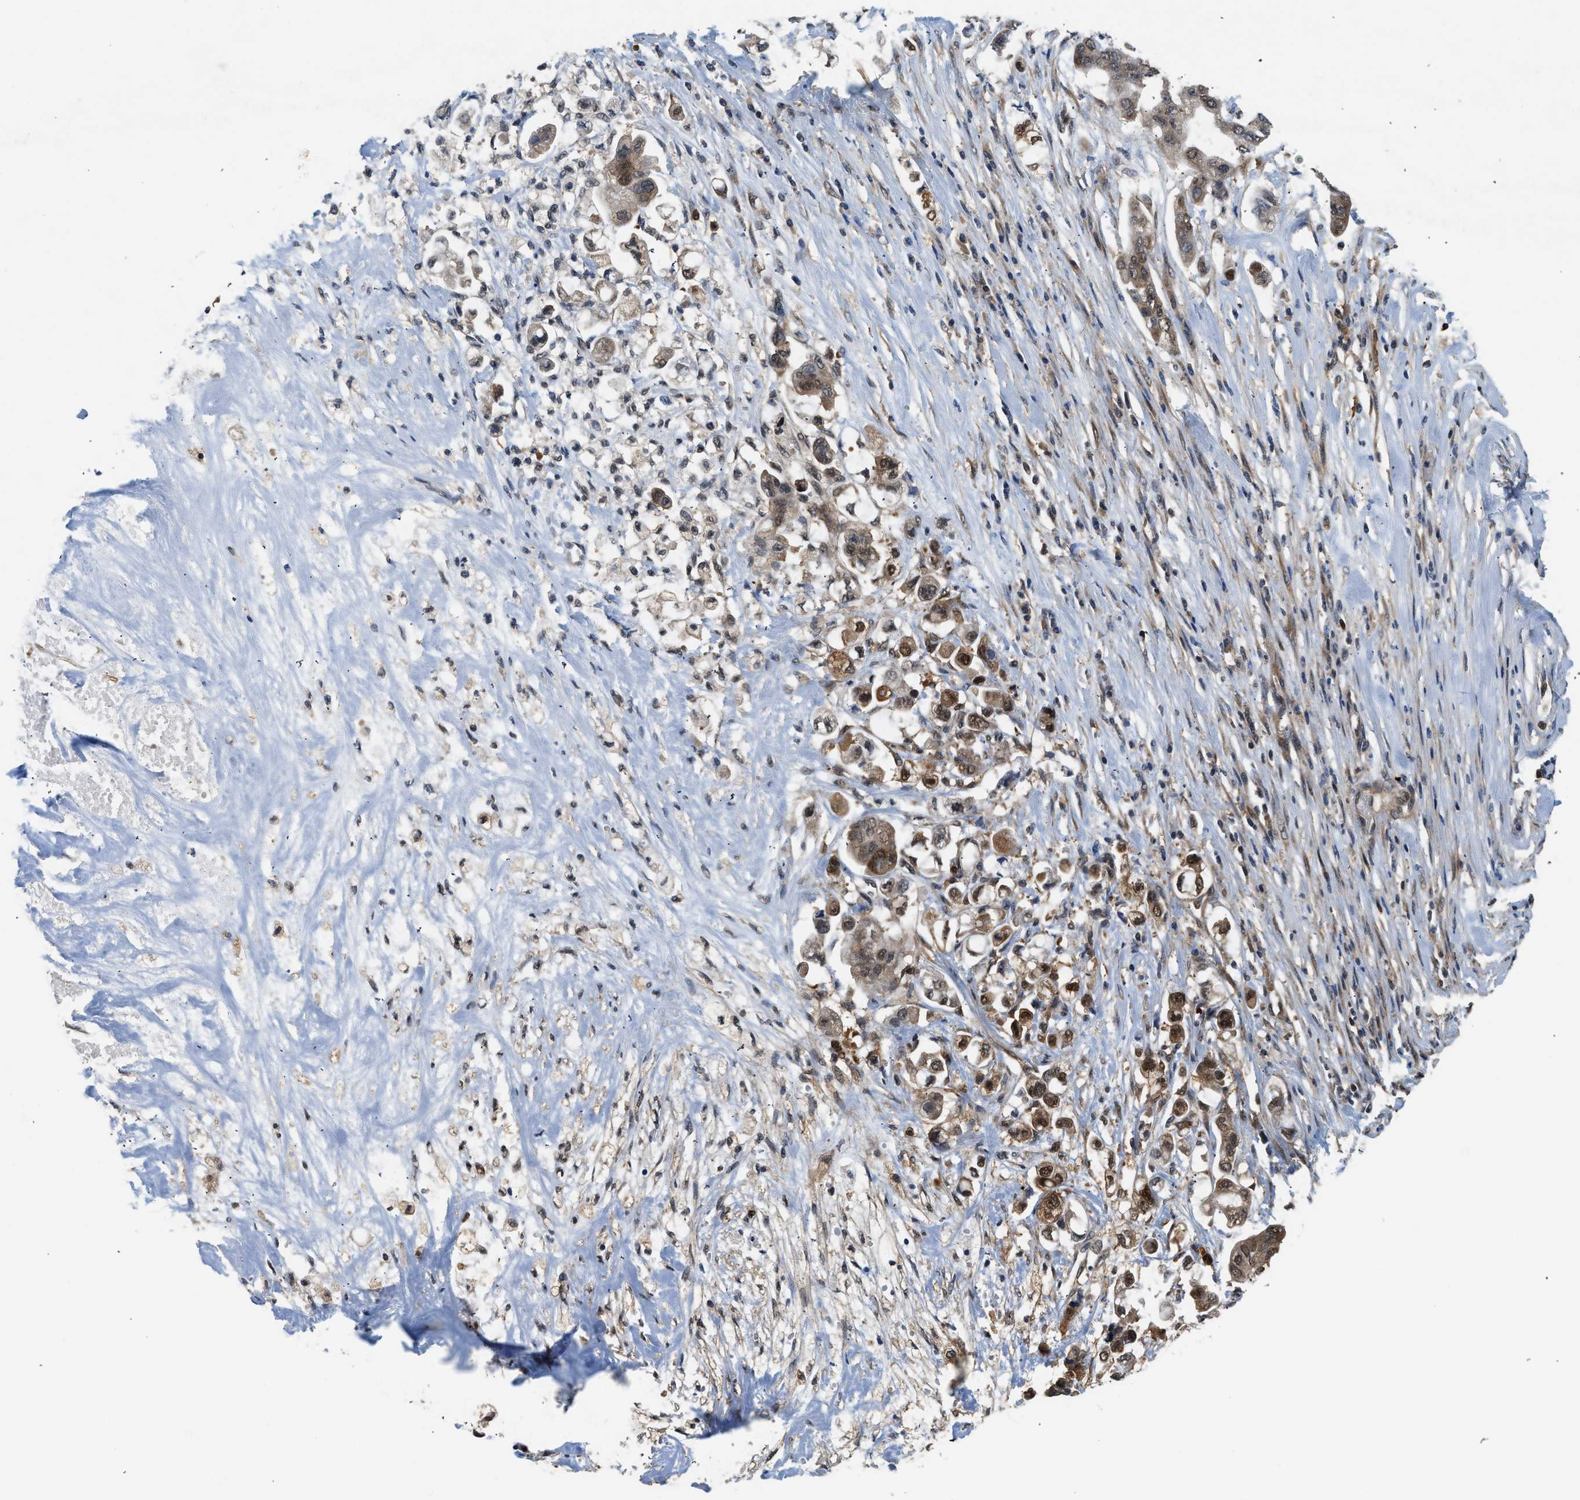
{"staining": {"intensity": "moderate", "quantity": ">75%", "location": "cytoplasmic/membranous,nuclear"}, "tissue": "stomach cancer", "cell_type": "Tumor cells", "image_type": "cancer", "snomed": [{"axis": "morphology", "description": "Adenocarcinoma, NOS"}, {"axis": "topography", "description": "Stomach"}], "caption": "An image of human stomach adenocarcinoma stained for a protein displays moderate cytoplasmic/membranous and nuclear brown staining in tumor cells. Immunohistochemistry stains the protein of interest in brown and the nuclei are stained blue.", "gene": "OXSR1", "patient": {"sex": "male", "age": 62}}